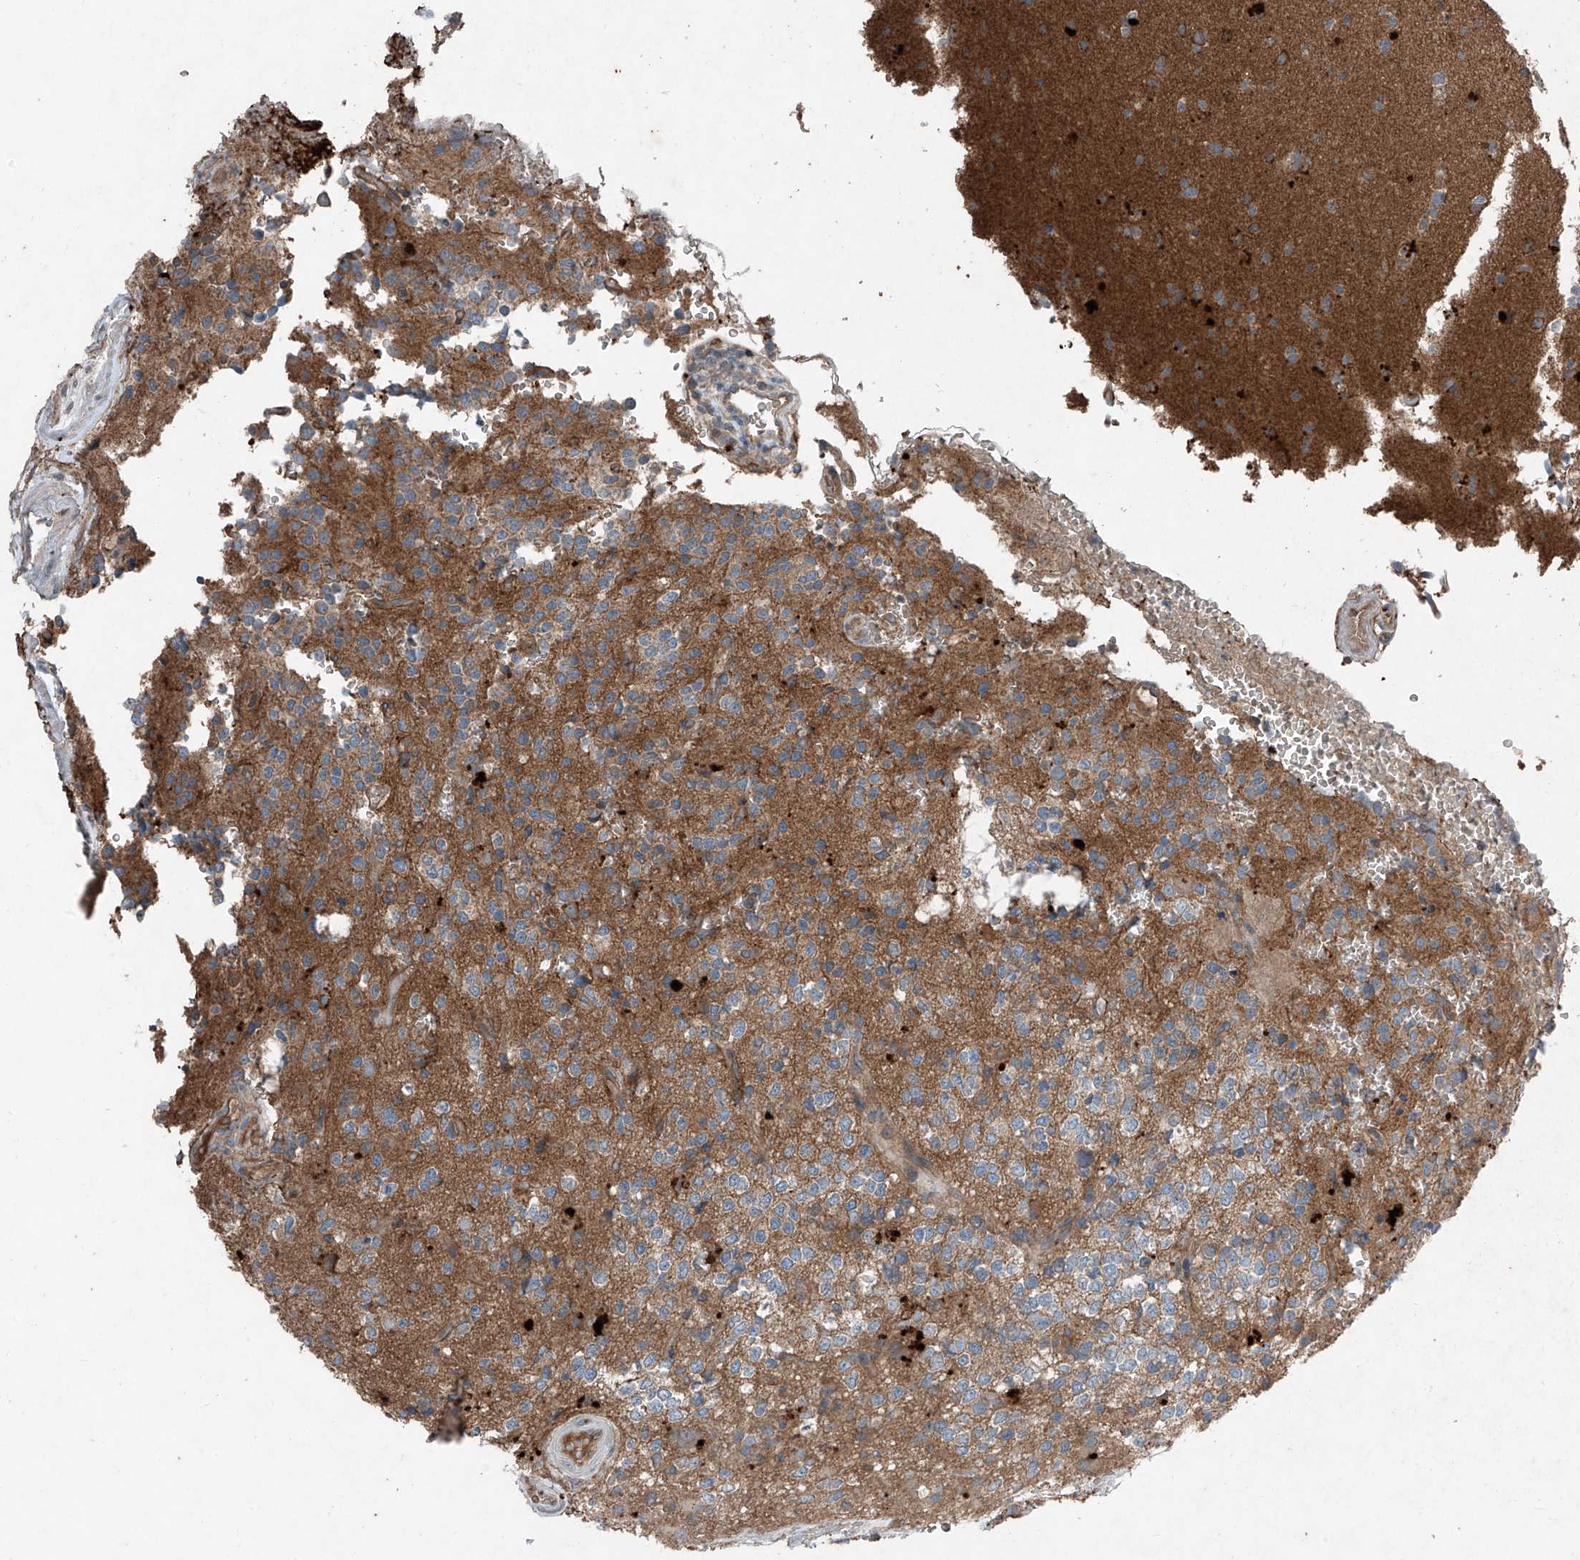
{"staining": {"intensity": "negative", "quantity": "none", "location": "none"}, "tissue": "glioma", "cell_type": "Tumor cells", "image_type": "cancer", "snomed": [{"axis": "morphology", "description": "Glioma, malignant, High grade"}, {"axis": "topography", "description": "Brain"}], "caption": "High power microscopy photomicrograph of an immunohistochemistry (IHC) micrograph of malignant high-grade glioma, revealing no significant positivity in tumor cells. Brightfield microscopy of immunohistochemistry (IHC) stained with DAB (3,3'-diaminobenzidine) (brown) and hematoxylin (blue), captured at high magnification.", "gene": "FOXRED2", "patient": {"sex": "female", "age": 62}}